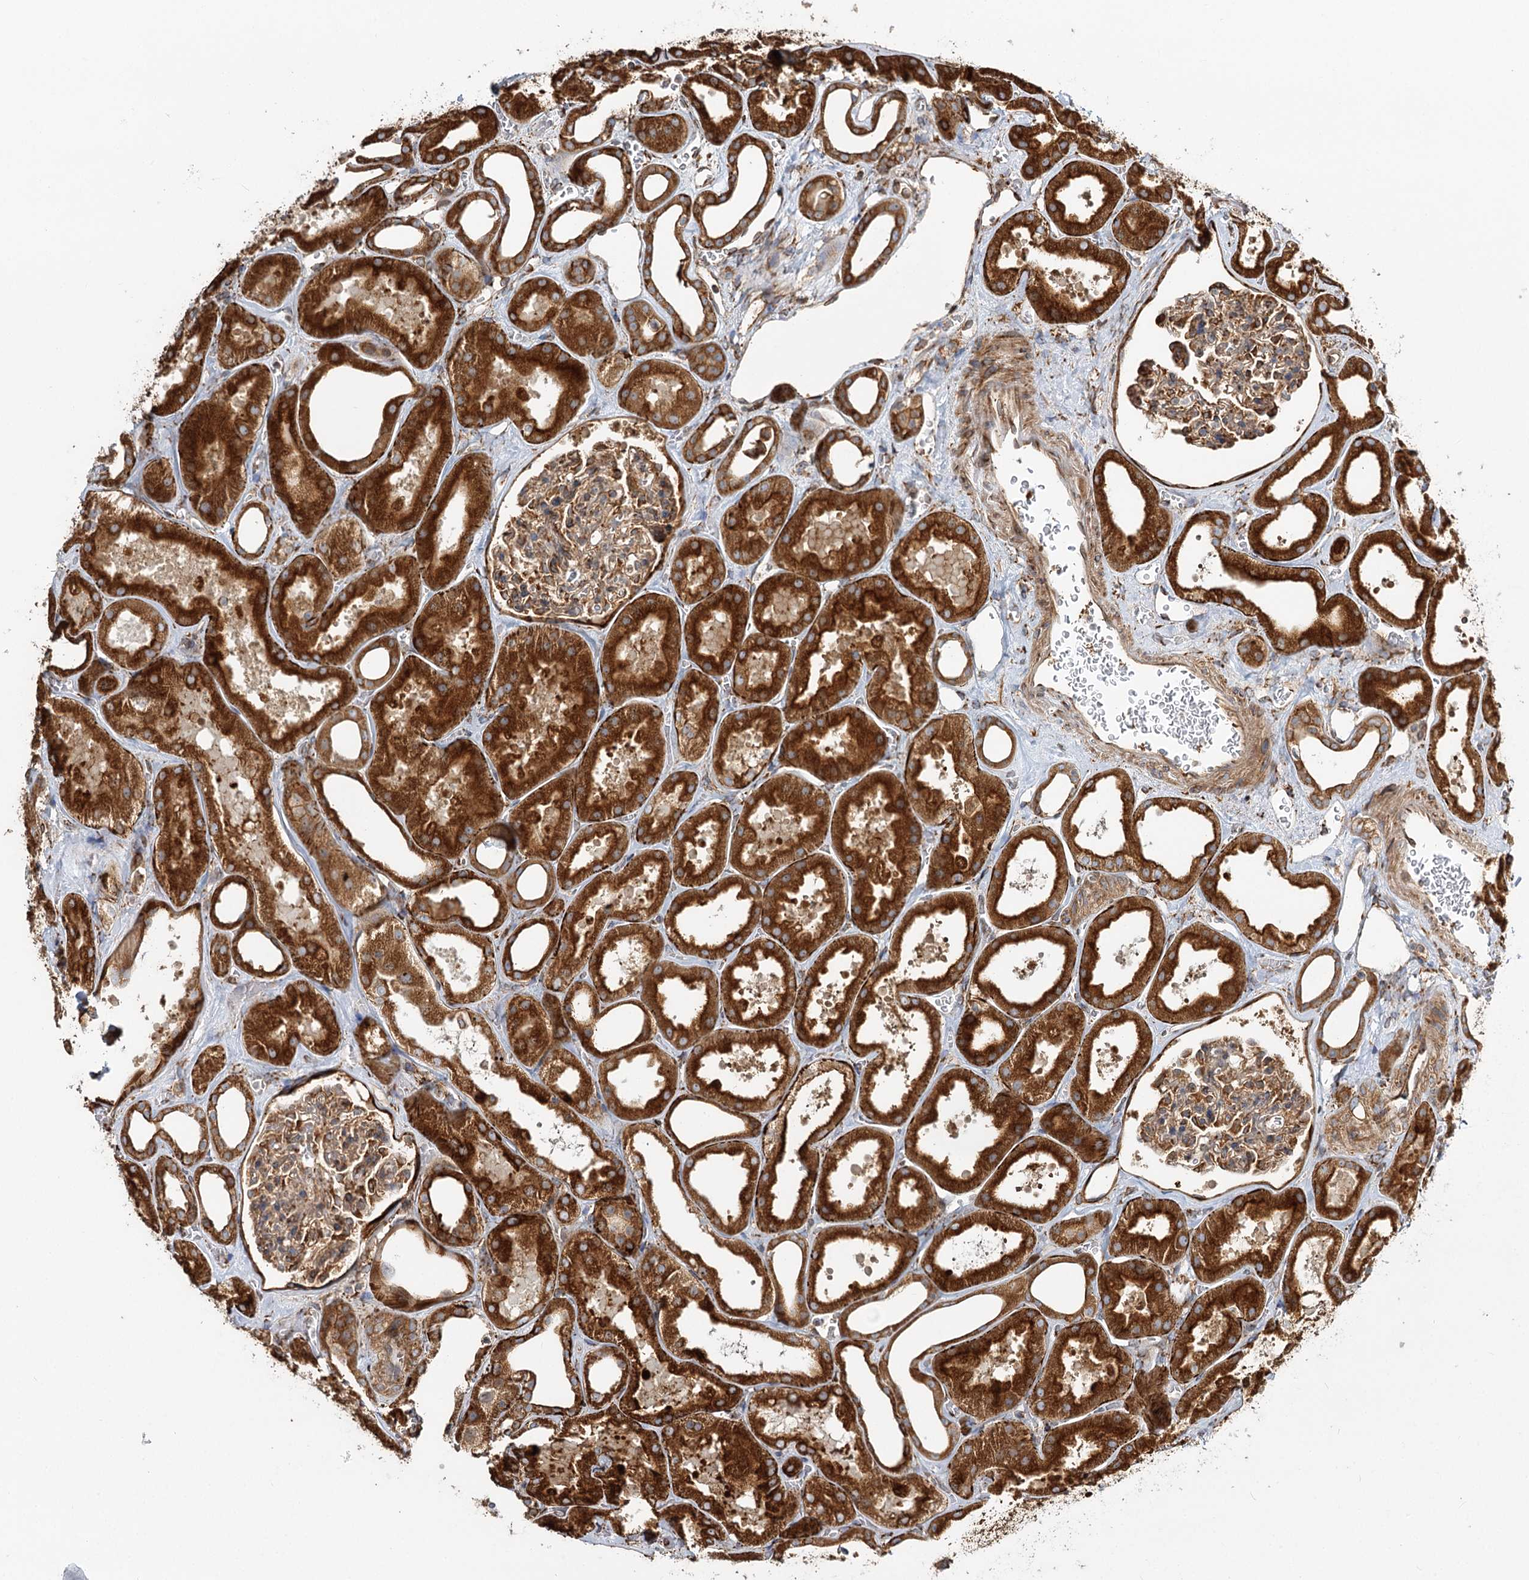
{"staining": {"intensity": "moderate", "quantity": ">75%", "location": "cytoplasmic/membranous"}, "tissue": "kidney", "cell_type": "Cells in glomeruli", "image_type": "normal", "snomed": [{"axis": "morphology", "description": "Normal tissue, NOS"}, {"axis": "morphology", "description": "Adenocarcinoma, NOS"}, {"axis": "topography", "description": "Kidney"}], "caption": "A high-resolution image shows immunohistochemistry staining of benign kidney, which shows moderate cytoplasmic/membranous staining in about >75% of cells in glomeruli. (Brightfield microscopy of DAB IHC at high magnification).", "gene": "TAS1R1", "patient": {"sex": "female", "age": 68}}